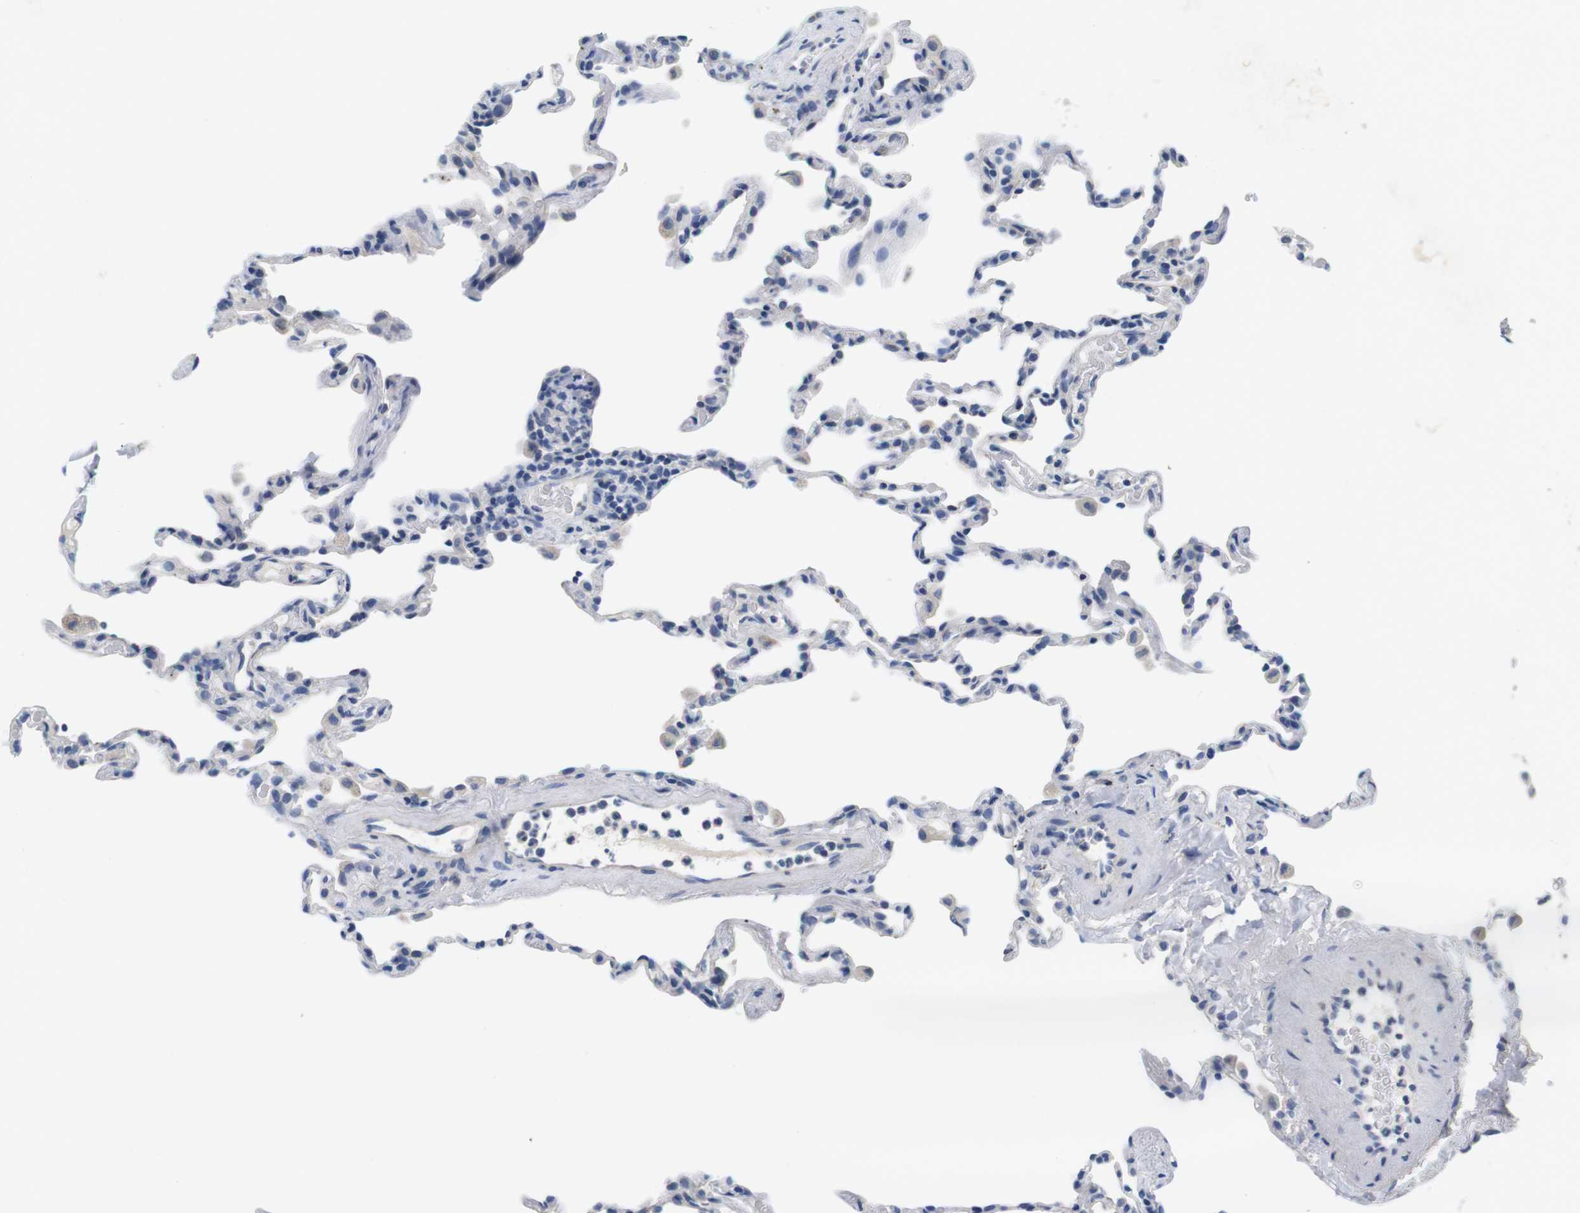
{"staining": {"intensity": "negative", "quantity": "none", "location": "none"}, "tissue": "lung", "cell_type": "Alveolar cells", "image_type": "normal", "snomed": [{"axis": "morphology", "description": "Normal tissue, NOS"}, {"axis": "topography", "description": "Lung"}], "caption": "Immunohistochemistry (IHC) micrograph of benign lung: lung stained with DAB (3,3'-diaminobenzidine) demonstrates no significant protein positivity in alveolar cells. The staining was performed using DAB to visualize the protein expression in brown, while the nuclei were stained in blue with hematoxylin (Magnification: 20x).", "gene": "MAP6", "patient": {"sex": "male", "age": 59}}